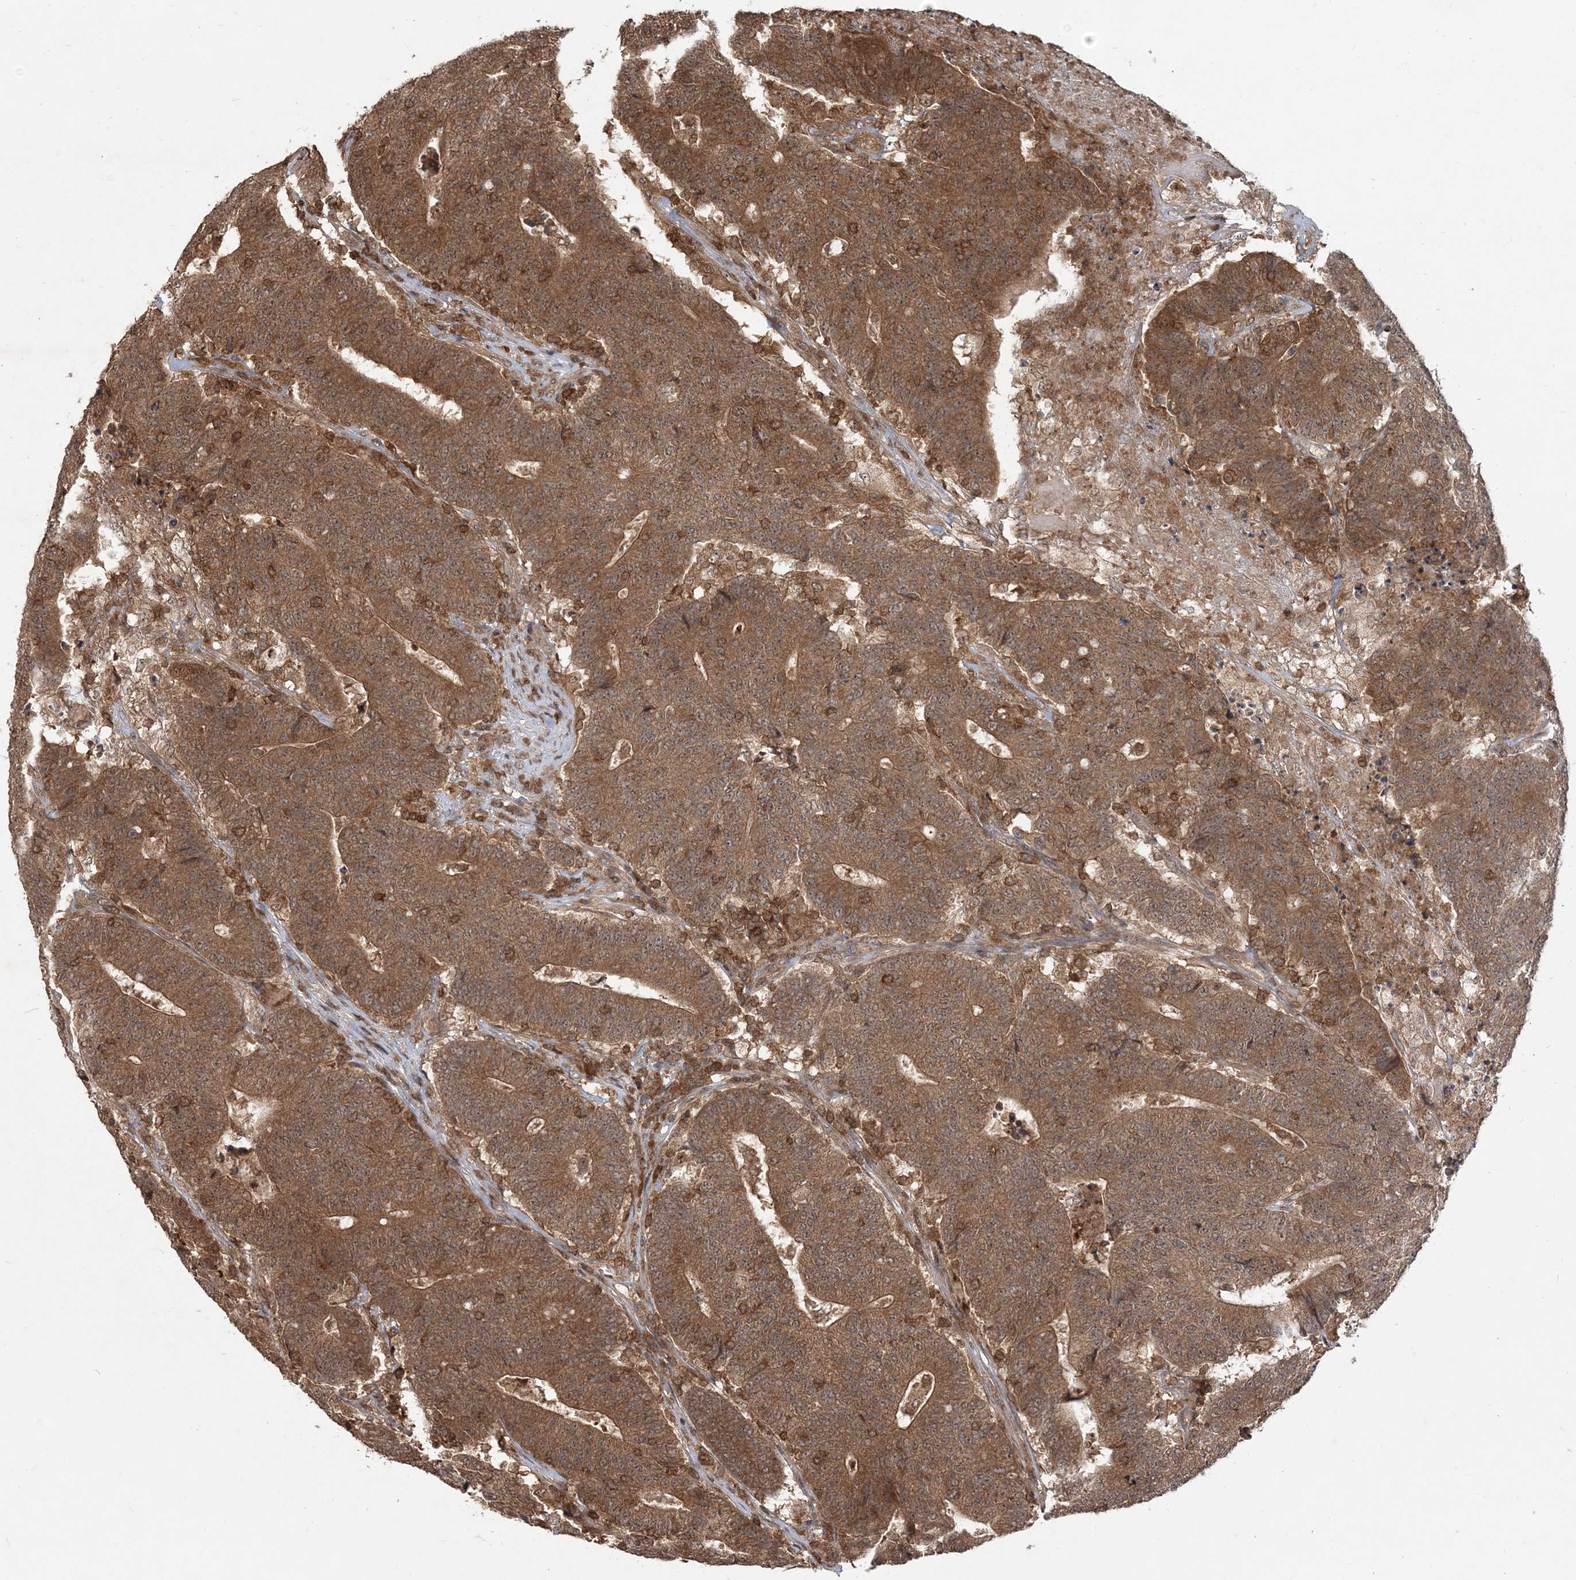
{"staining": {"intensity": "moderate", "quantity": ">75%", "location": "cytoplasmic/membranous"}, "tissue": "colorectal cancer", "cell_type": "Tumor cells", "image_type": "cancer", "snomed": [{"axis": "morphology", "description": "Normal tissue, NOS"}, {"axis": "morphology", "description": "Adenocarcinoma, NOS"}, {"axis": "topography", "description": "Colon"}], "caption": "Colorectal cancer stained with immunohistochemistry displays moderate cytoplasmic/membranous staining in approximately >75% of tumor cells.", "gene": "CAB39", "patient": {"sex": "female", "age": 75}}